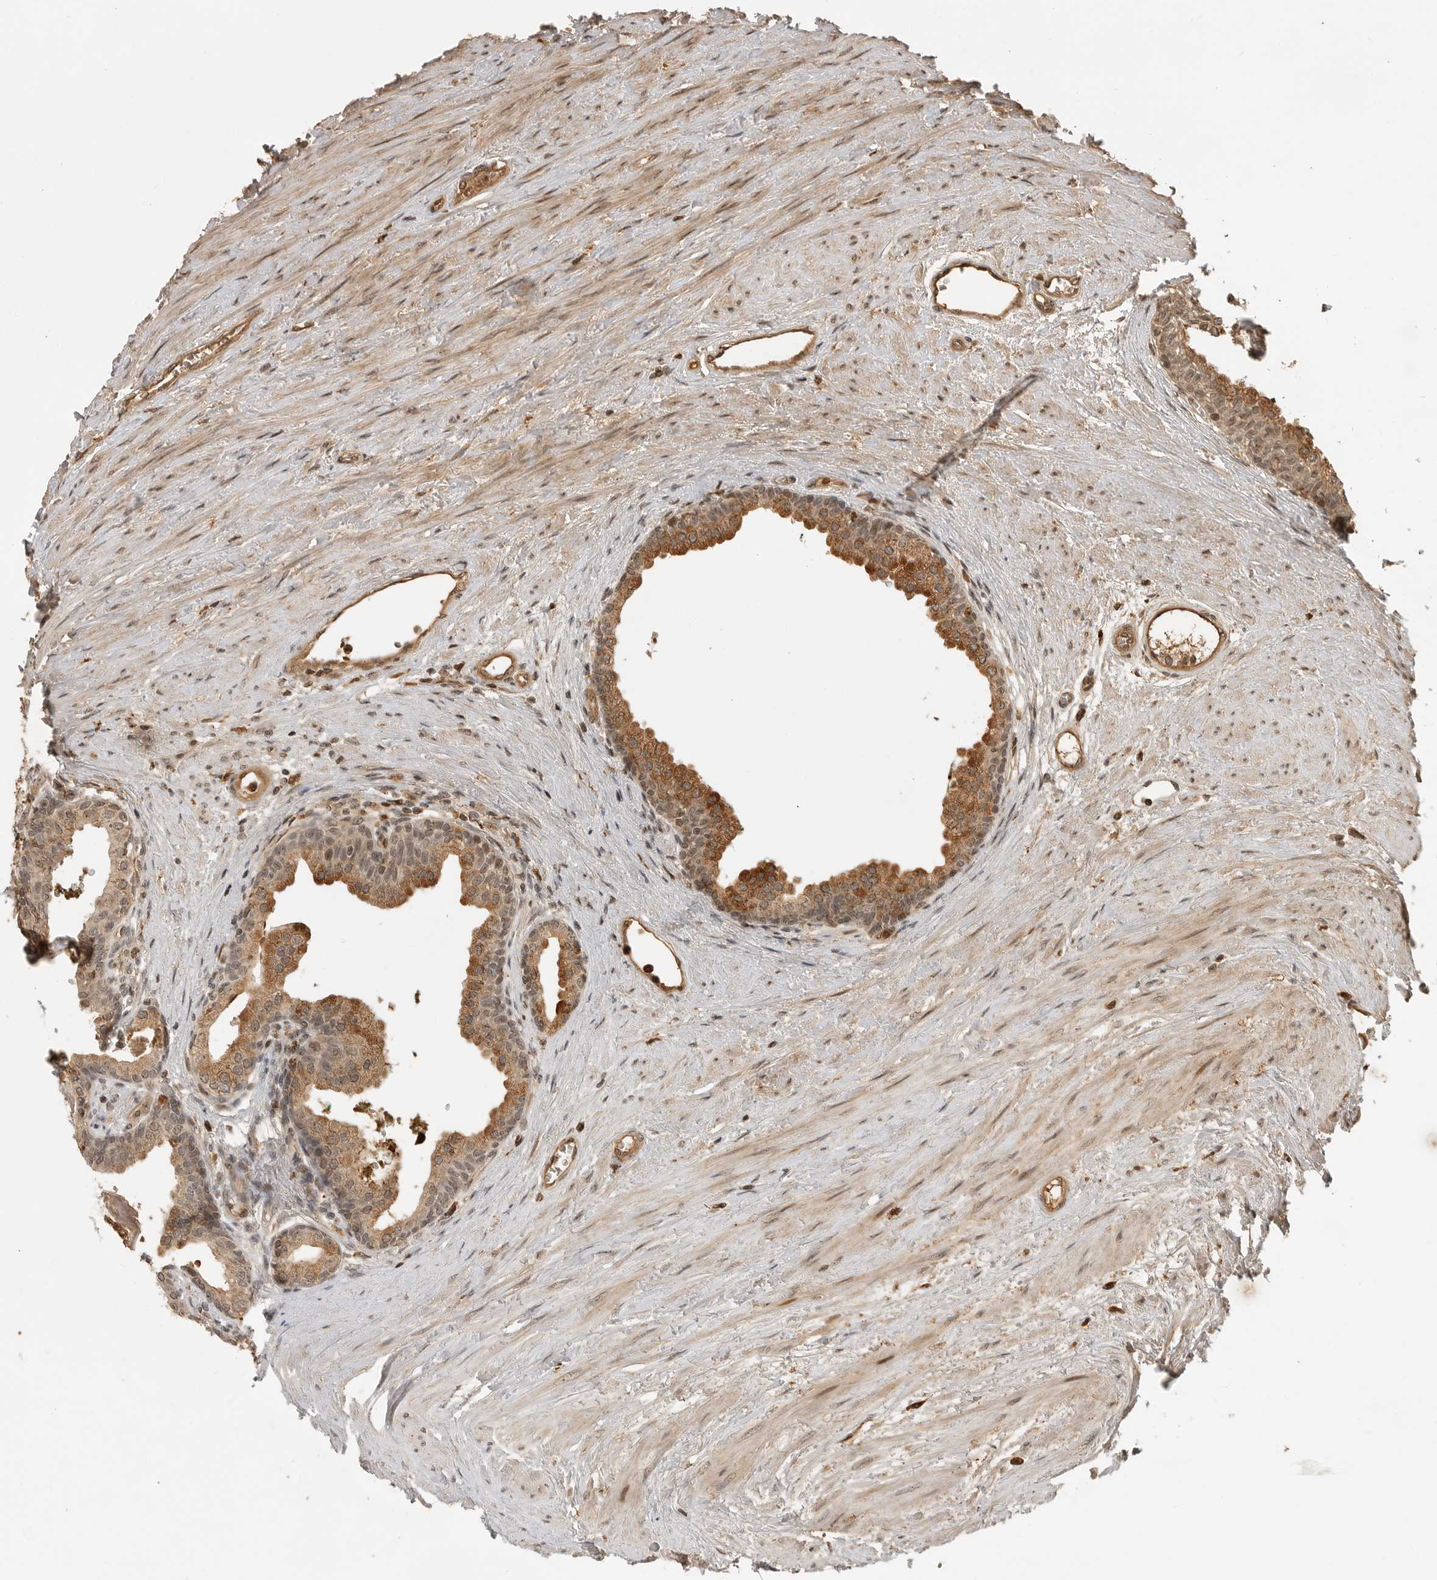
{"staining": {"intensity": "strong", "quantity": ">75%", "location": "cytoplasmic/membranous"}, "tissue": "prostate cancer", "cell_type": "Tumor cells", "image_type": "cancer", "snomed": [{"axis": "morphology", "description": "Adenocarcinoma, Low grade"}, {"axis": "topography", "description": "Prostate"}], "caption": "Low-grade adenocarcinoma (prostate) stained with a brown dye exhibits strong cytoplasmic/membranous positive staining in approximately >75% of tumor cells.", "gene": "BMP2K", "patient": {"sex": "male", "age": 60}}